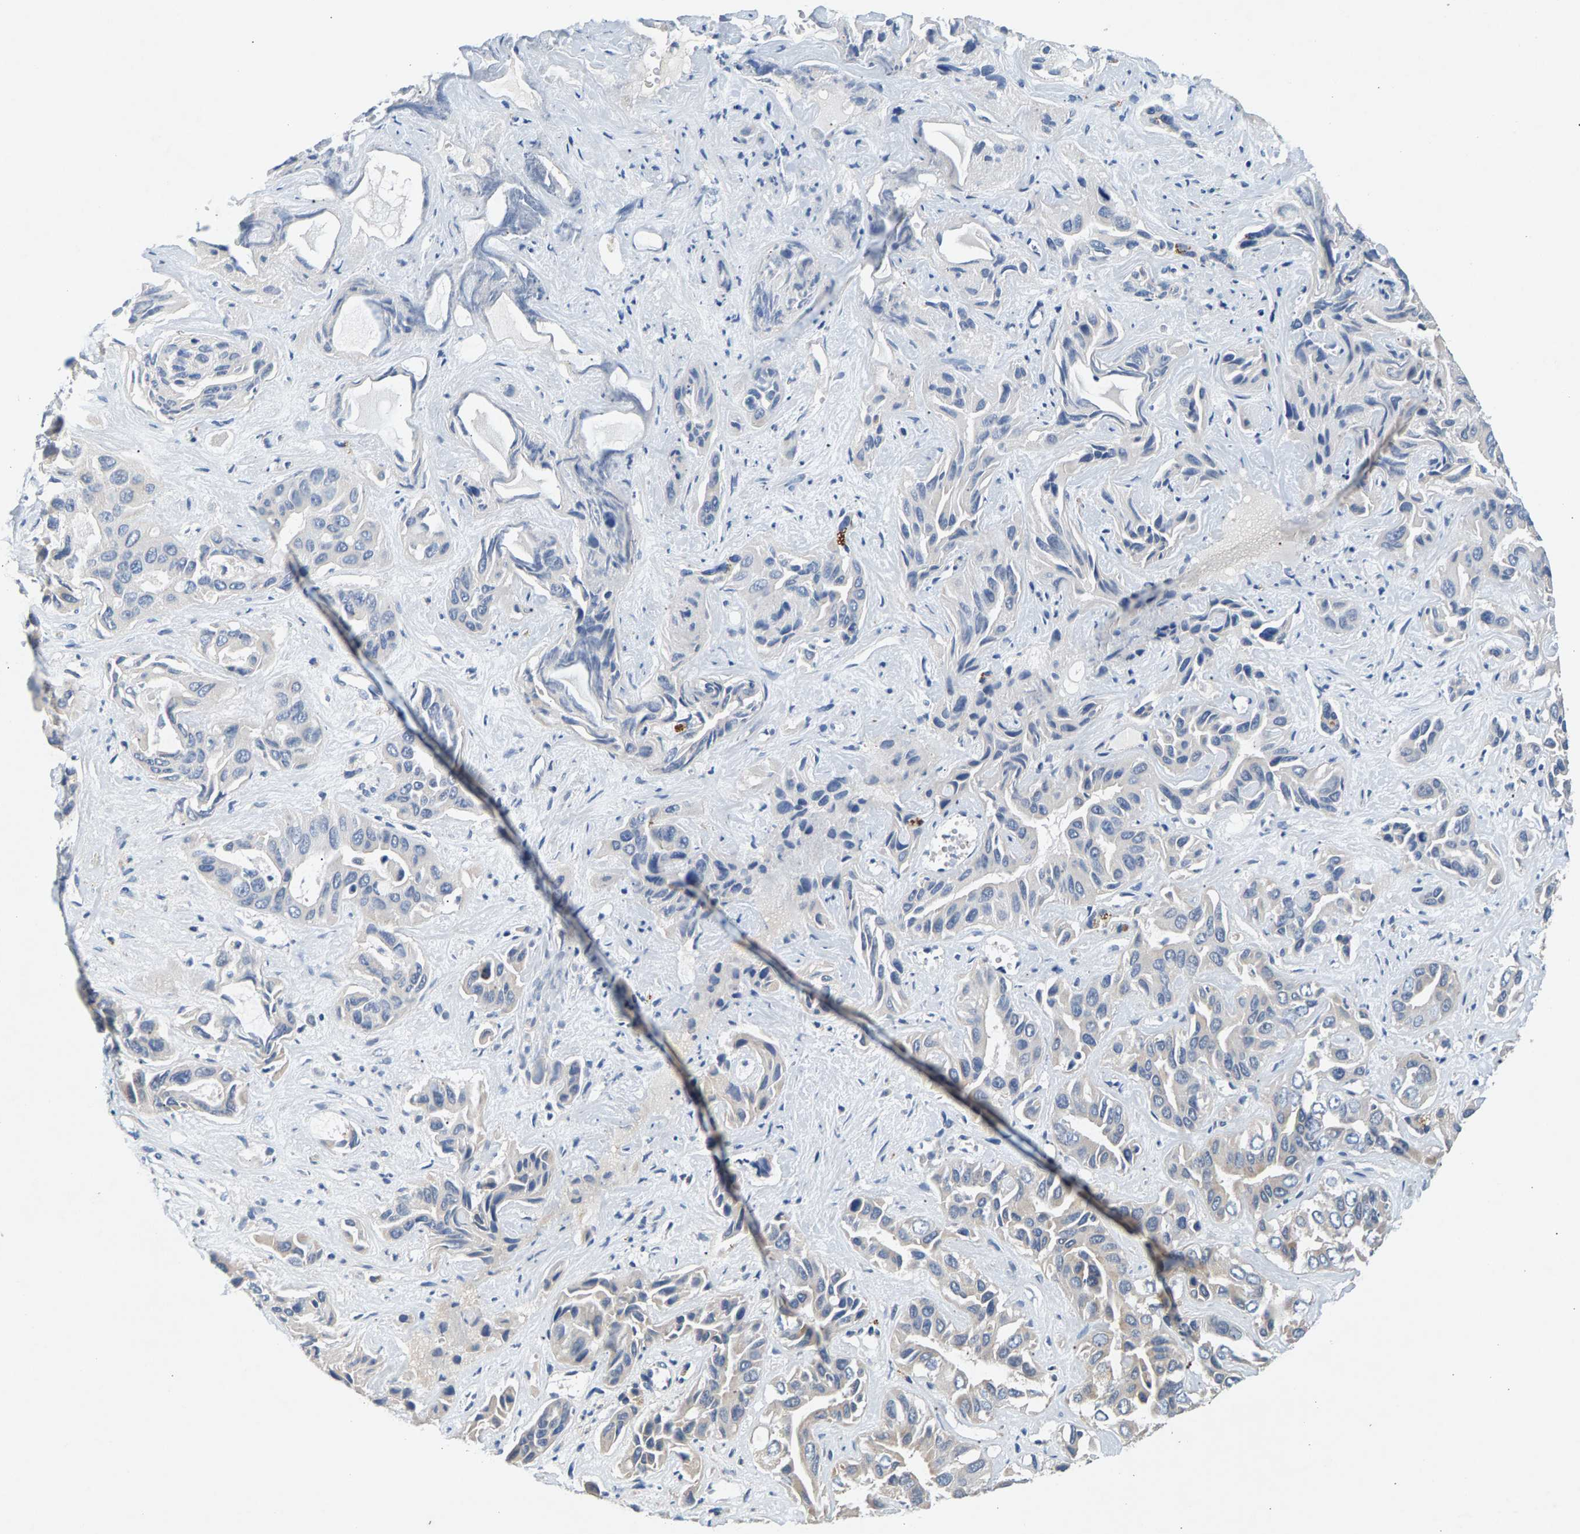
{"staining": {"intensity": "weak", "quantity": "<25%", "location": "cytoplasmic/membranous"}, "tissue": "liver cancer", "cell_type": "Tumor cells", "image_type": "cancer", "snomed": [{"axis": "morphology", "description": "Cholangiocarcinoma"}, {"axis": "topography", "description": "Liver"}], "caption": "This is a photomicrograph of IHC staining of liver cancer, which shows no expression in tumor cells.", "gene": "NT5C", "patient": {"sex": "female", "age": 52}}